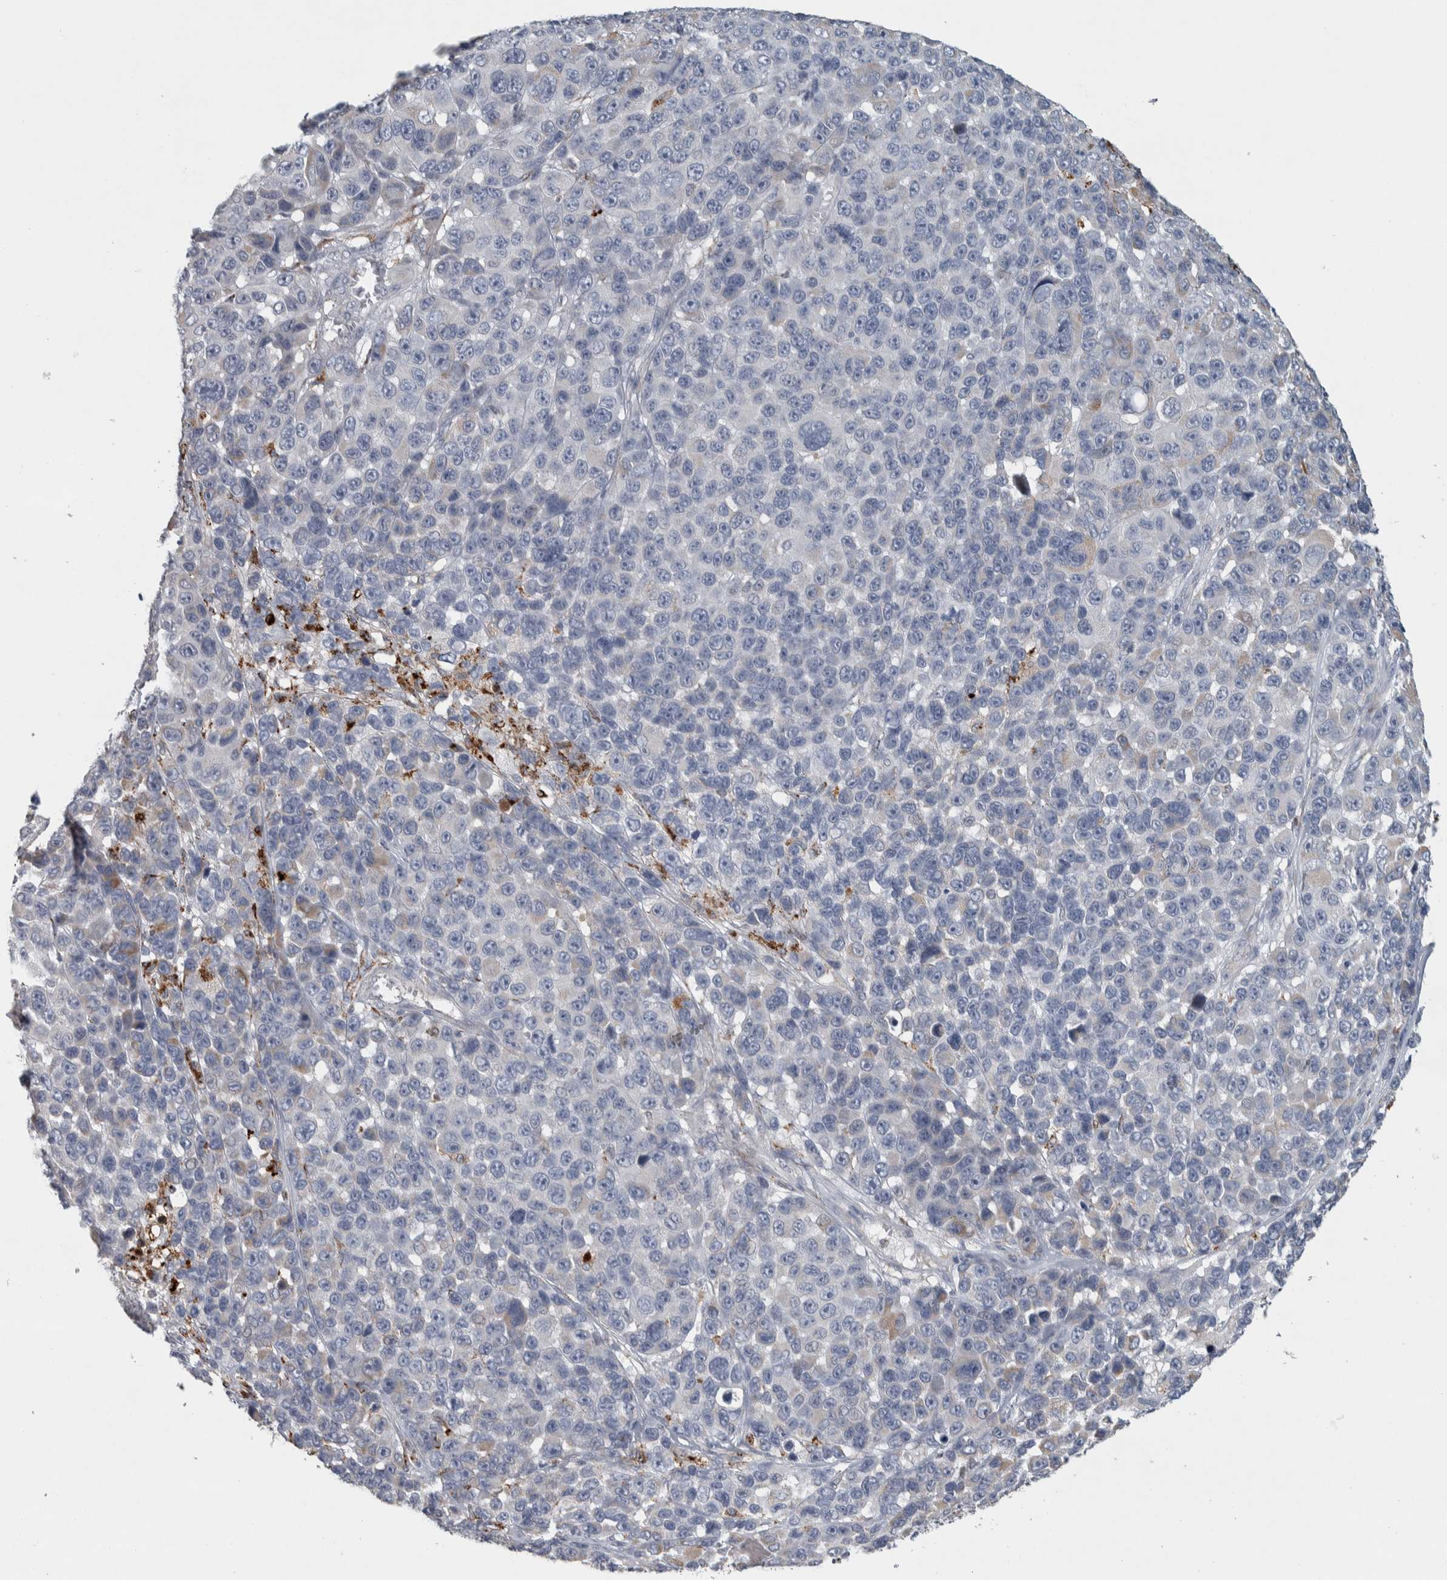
{"staining": {"intensity": "negative", "quantity": "none", "location": "none"}, "tissue": "melanoma", "cell_type": "Tumor cells", "image_type": "cancer", "snomed": [{"axis": "morphology", "description": "Malignant melanoma, NOS"}, {"axis": "topography", "description": "Skin"}], "caption": "This is an immunohistochemistry (IHC) image of human melanoma. There is no expression in tumor cells.", "gene": "FAM78A", "patient": {"sex": "male", "age": 53}}